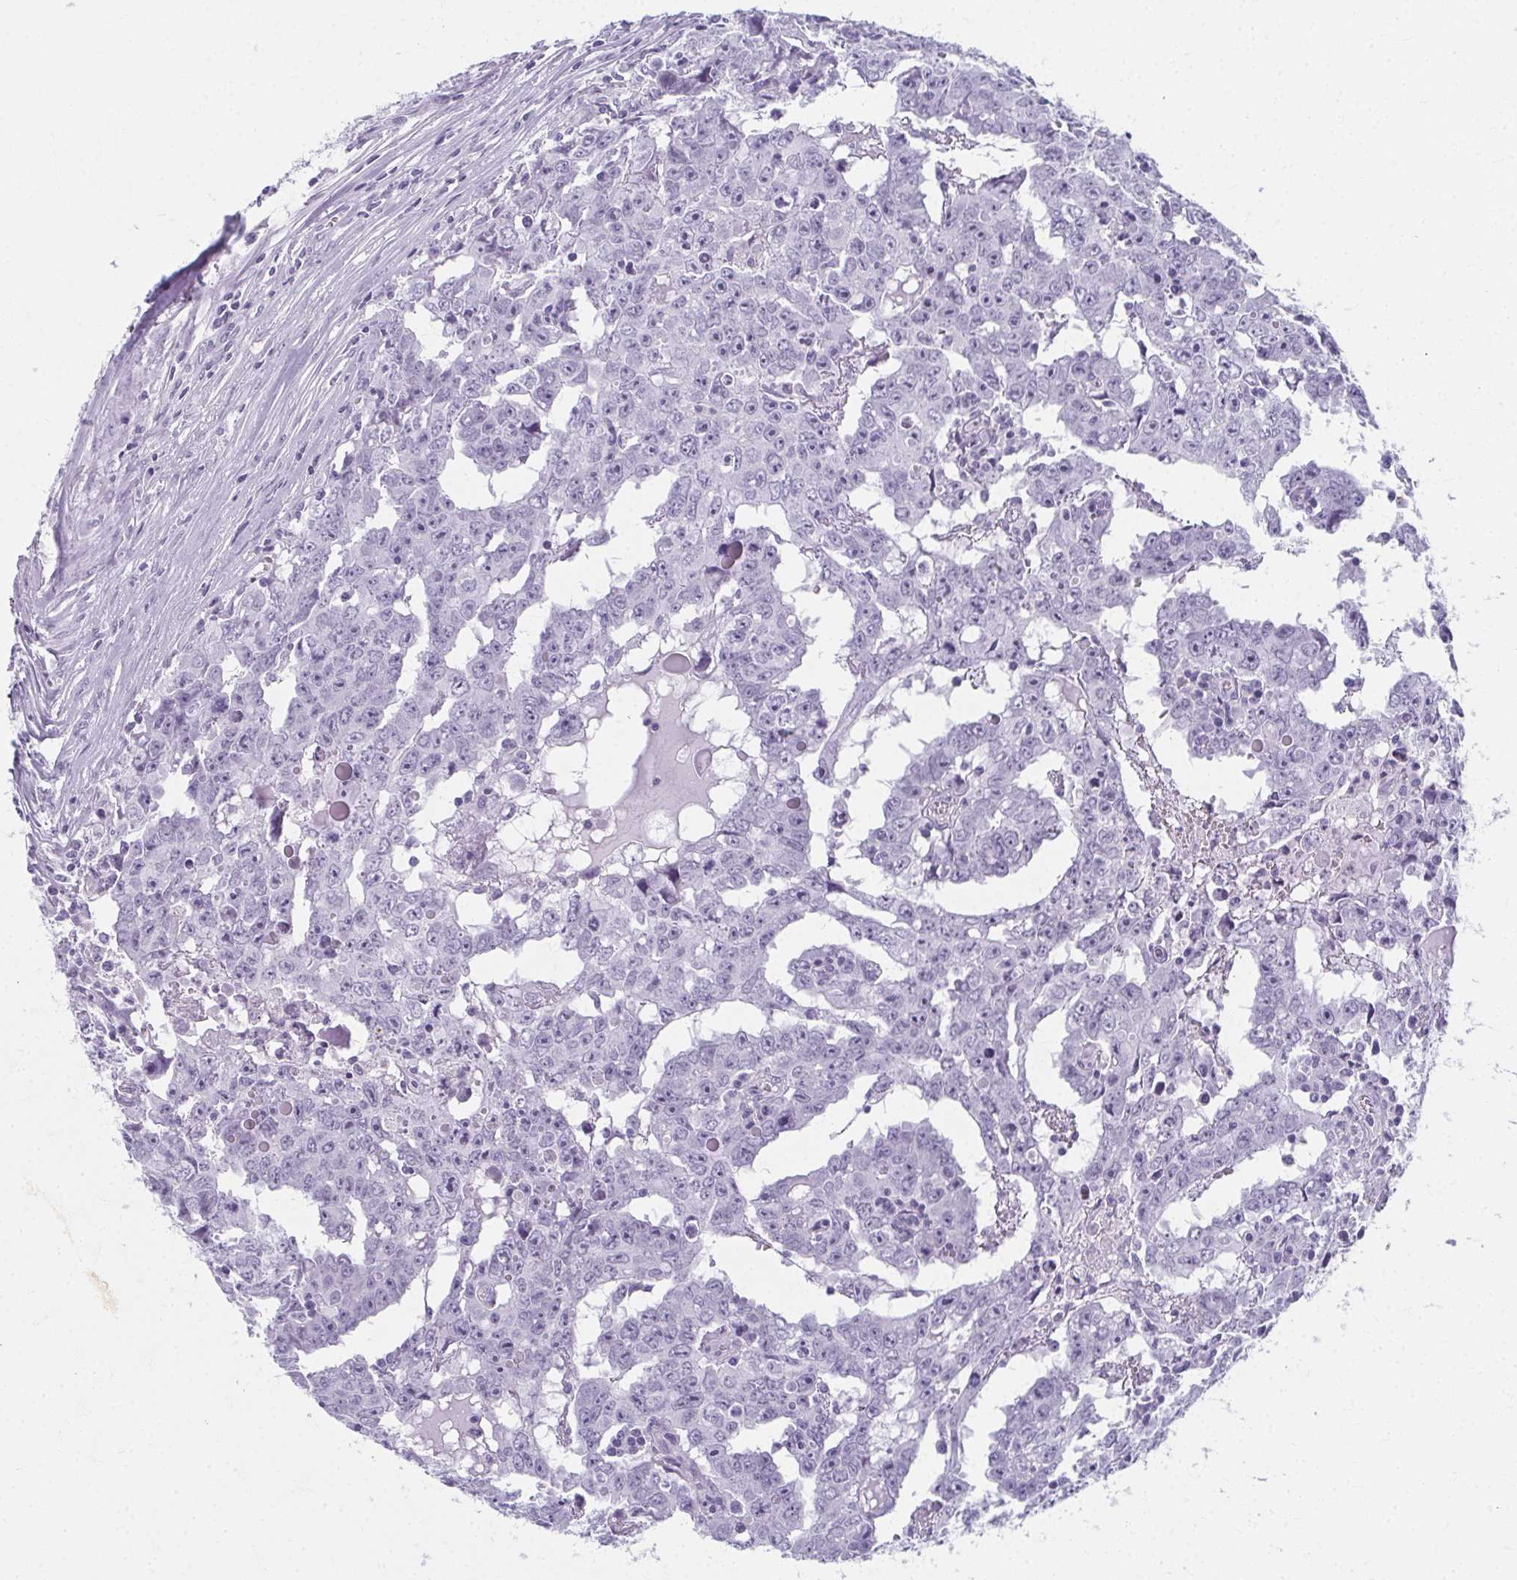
{"staining": {"intensity": "negative", "quantity": "none", "location": "none"}, "tissue": "testis cancer", "cell_type": "Tumor cells", "image_type": "cancer", "snomed": [{"axis": "morphology", "description": "Carcinoma, Embryonal, NOS"}, {"axis": "topography", "description": "Testis"}], "caption": "This is a micrograph of immunohistochemistry staining of testis embryonal carcinoma, which shows no expression in tumor cells.", "gene": "MOBP", "patient": {"sex": "male", "age": 22}}